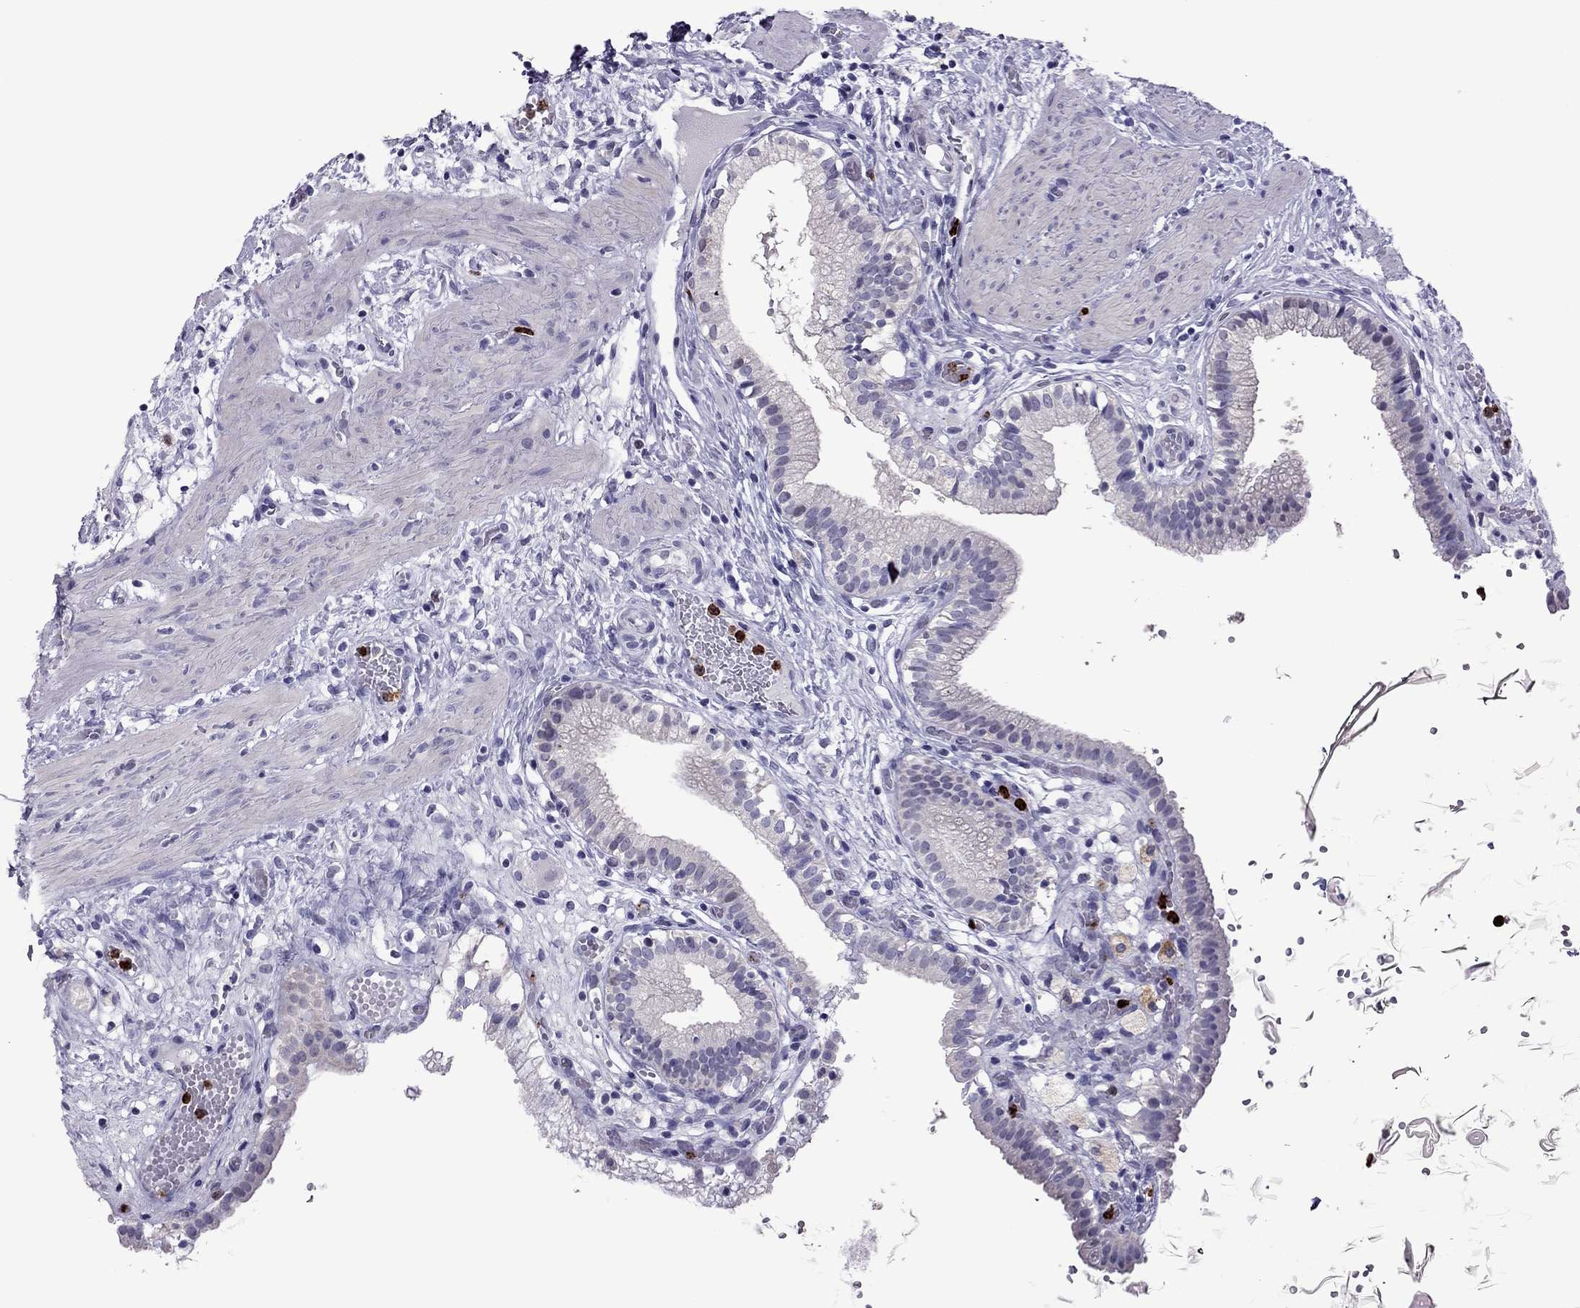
{"staining": {"intensity": "negative", "quantity": "none", "location": "none"}, "tissue": "gallbladder", "cell_type": "Glandular cells", "image_type": "normal", "snomed": [{"axis": "morphology", "description": "Normal tissue, NOS"}, {"axis": "topography", "description": "Gallbladder"}], "caption": "This is a photomicrograph of immunohistochemistry (IHC) staining of normal gallbladder, which shows no positivity in glandular cells. Brightfield microscopy of IHC stained with DAB (3,3'-diaminobenzidine) (brown) and hematoxylin (blue), captured at high magnification.", "gene": "CCL27", "patient": {"sex": "female", "age": 24}}